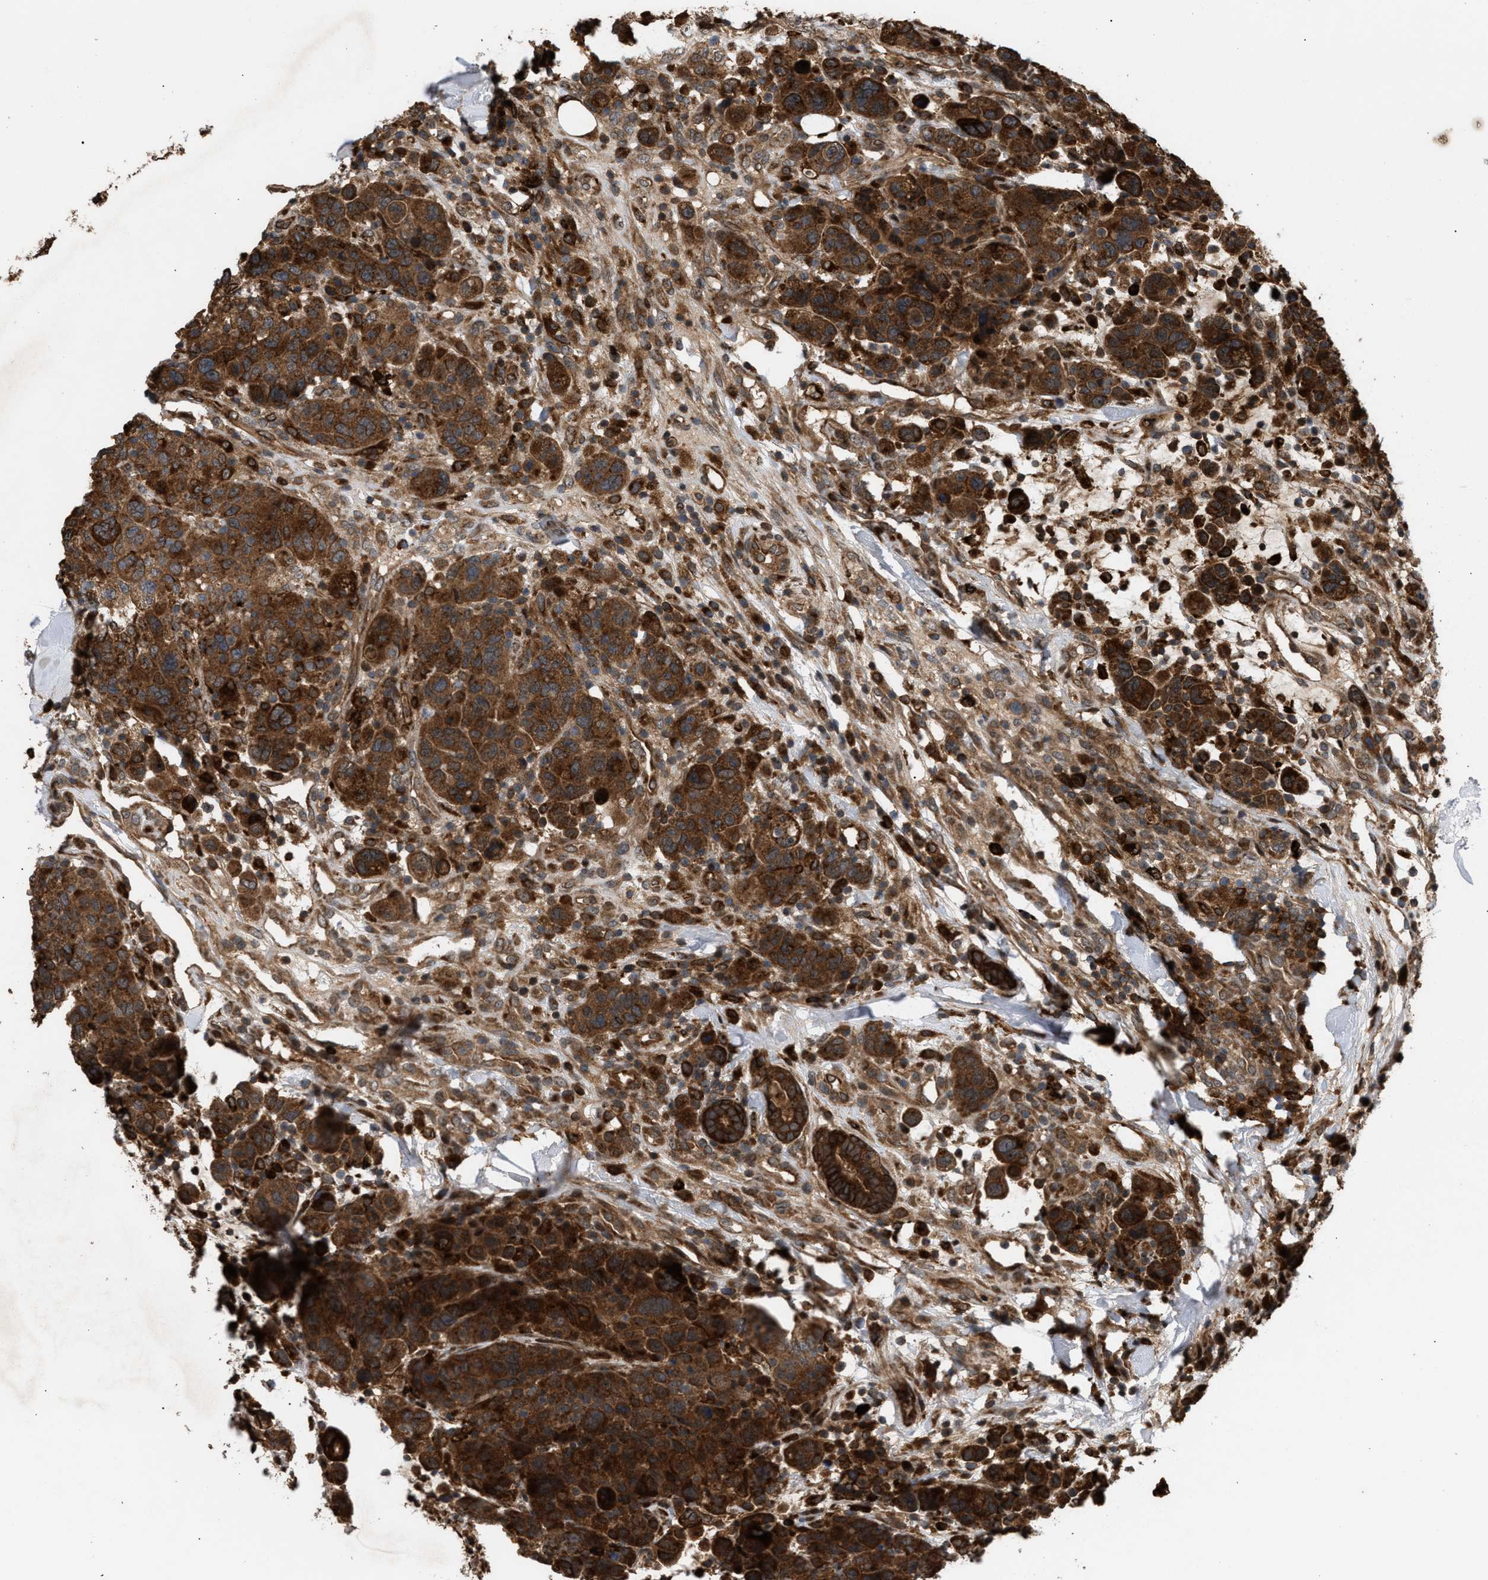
{"staining": {"intensity": "strong", "quantity": ">75%", "location": "cytoplasmic/membranous"}, "tissue": "breast cancer", "cell_type": "Tumor cells", "image_type": "cancer", "snomed": [{"axis": "morphology", "description": "Duct carcinoma"}, {"axis": "topography", "description": "Breast"}], "caption": "Immunohistochemical staining of breast cancer reveals high levels of strong cytoplasmic/membranous staining in about >75% of tumor cells.", "gene": "GCC1", "patient": {"sex": "female", "age": 37}}